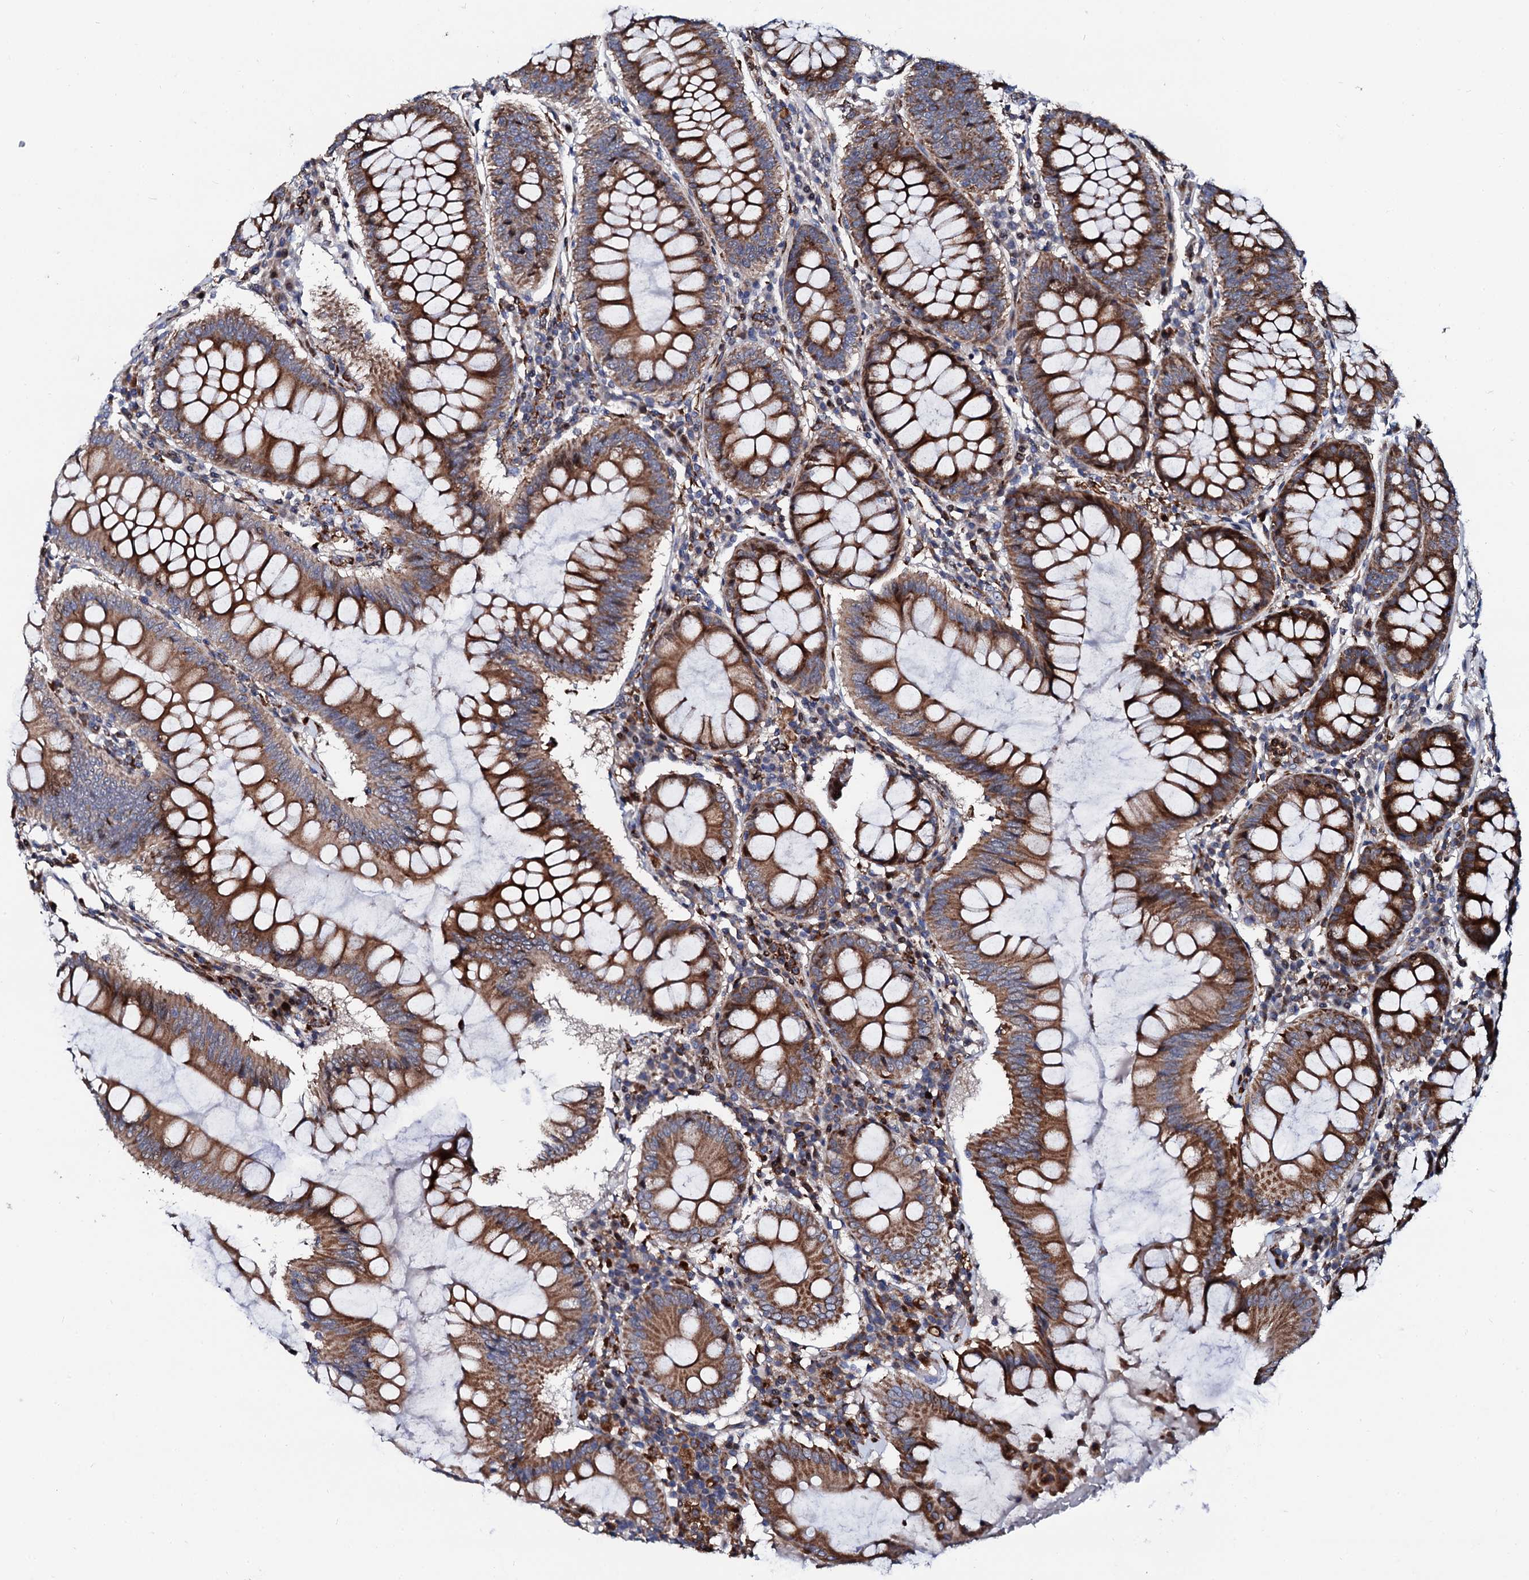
{"staining": {"intensity": "strong", "quantity": ">75%", "location": "cytoplasmic/membranous"}, "tissue": "colorectal cancer", "cell_type": "Tumor cells", "image_type": "cancer", "snomed": [{"axis": "morphology", "description": "Normal tissue, NOS"}, {"axis": "morphology", "description": "Adenocarcinoma, NOS"}, {"axis": "topography", "description": "Colon"}], "caption": "Immunohistochemical staining of human colorectal cancer (adenocarcinoma) displays high levels of strong cytoplasmic/membranous expression in approximately >75% of tumor cells. The staining was performed using DAB (3,3'-diaminobenzidine) to visualize the protein expression in brown, while the nuclei were stained in blue with hematoxylin (Magnification: 20x).", "gene": "TCIRG1", "patient": {"sex": "female", "age": 75}}